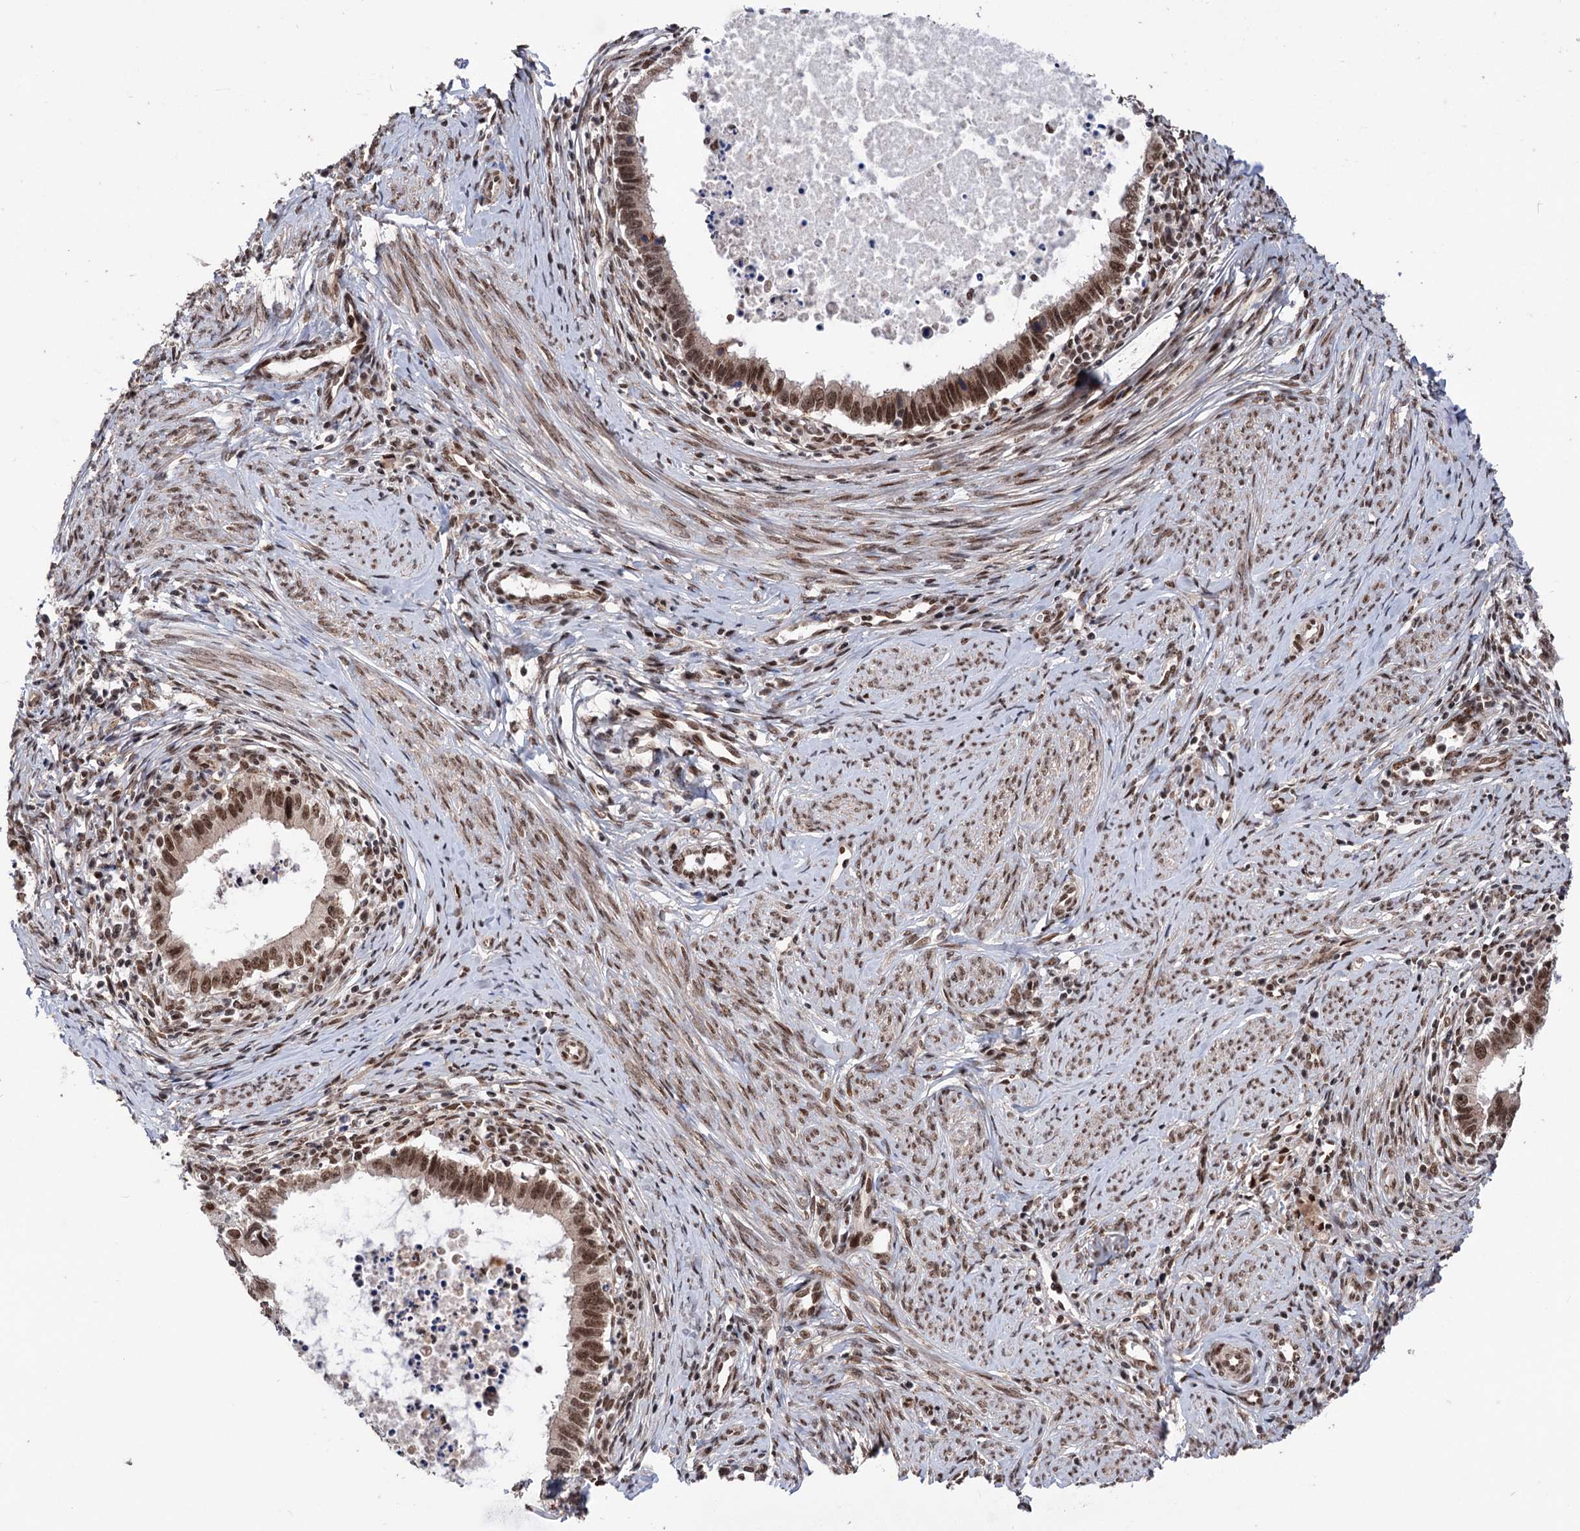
{"staining": {"intensity": "strong", "quantity": ">75%", "location": "nuclear"}, "tissue": "cervical cancer", "cell_type": "Tumor cells", "image_type": "cancer", "snomed": [{"axis": "morphology", "description": "Adenocarcinoma, NOS"}, {"axis": "topography", "description": "Cervix"}], "caption": "Immunohistochemical staining of human cervical cancer (adenocarcinoma) demonstrates high levels of strong nuclear positivity in about >75% of tumor cells.", "gene": "MAML1", "patient": {"sex": "female", "age": 36}}